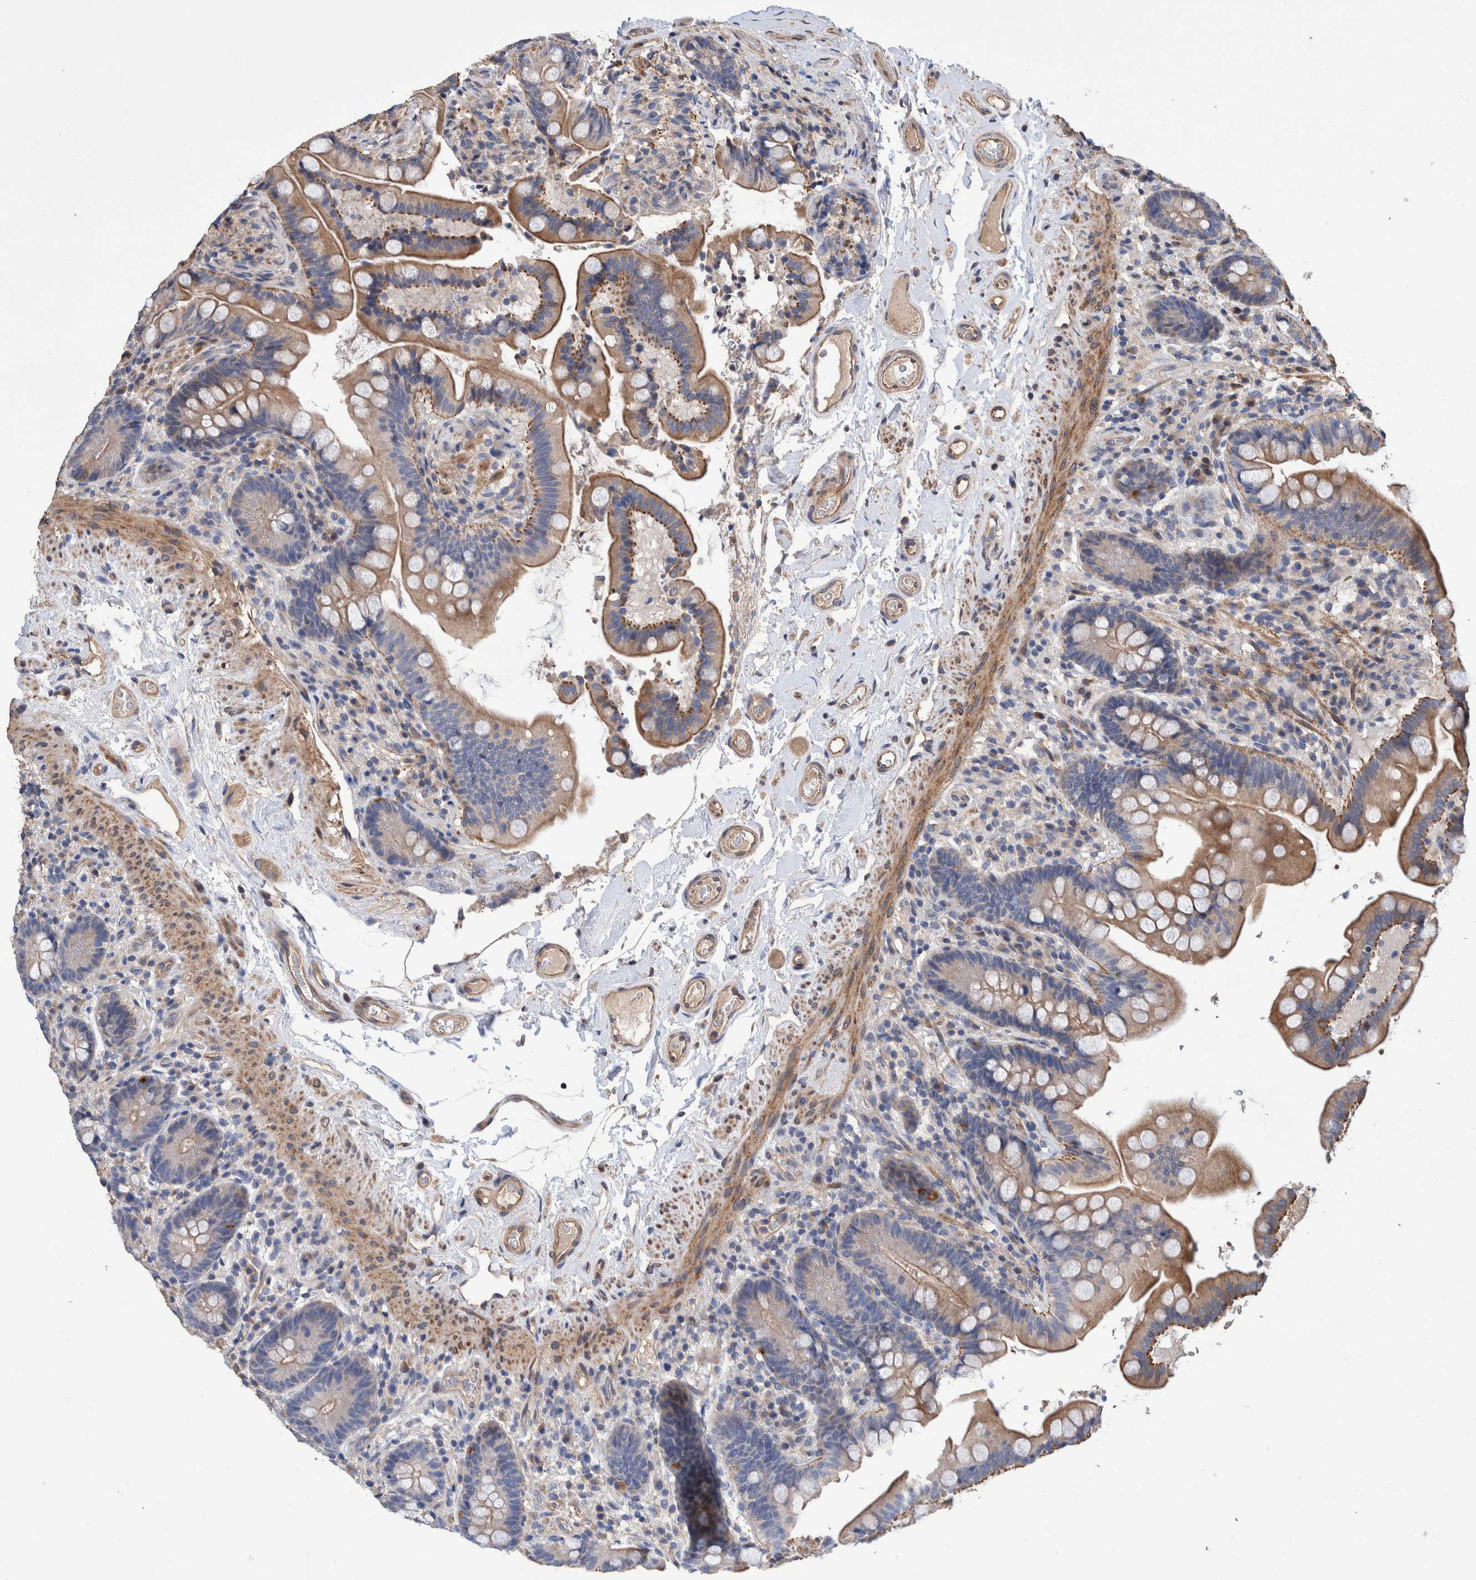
{"staining": {"intensity": "moderate", "quantity": ">75%", "location": "cytoplasmic/membranous"}, "tissue": "colon", "cell_type": "Endothelial cells", "image_type": "normal", "snomed": [{"axis": "morphology", "description": "Normal tissue, NOS"}, {"axis": "topography", "description": "Smooth muscle"}, {"axis": "topography", "description": "Colon"}], "caption": "This image reveals unremarkable colon stained with immunohistochemistry (IHC) to label a protein in brown. The cytoplasmic/membranous of endothelial cells show moderate positivity for the protein. Nuclei are counter-stained blue.", "gene": "SLC45A4", "patient": {"sex": "male", "age": 73}}